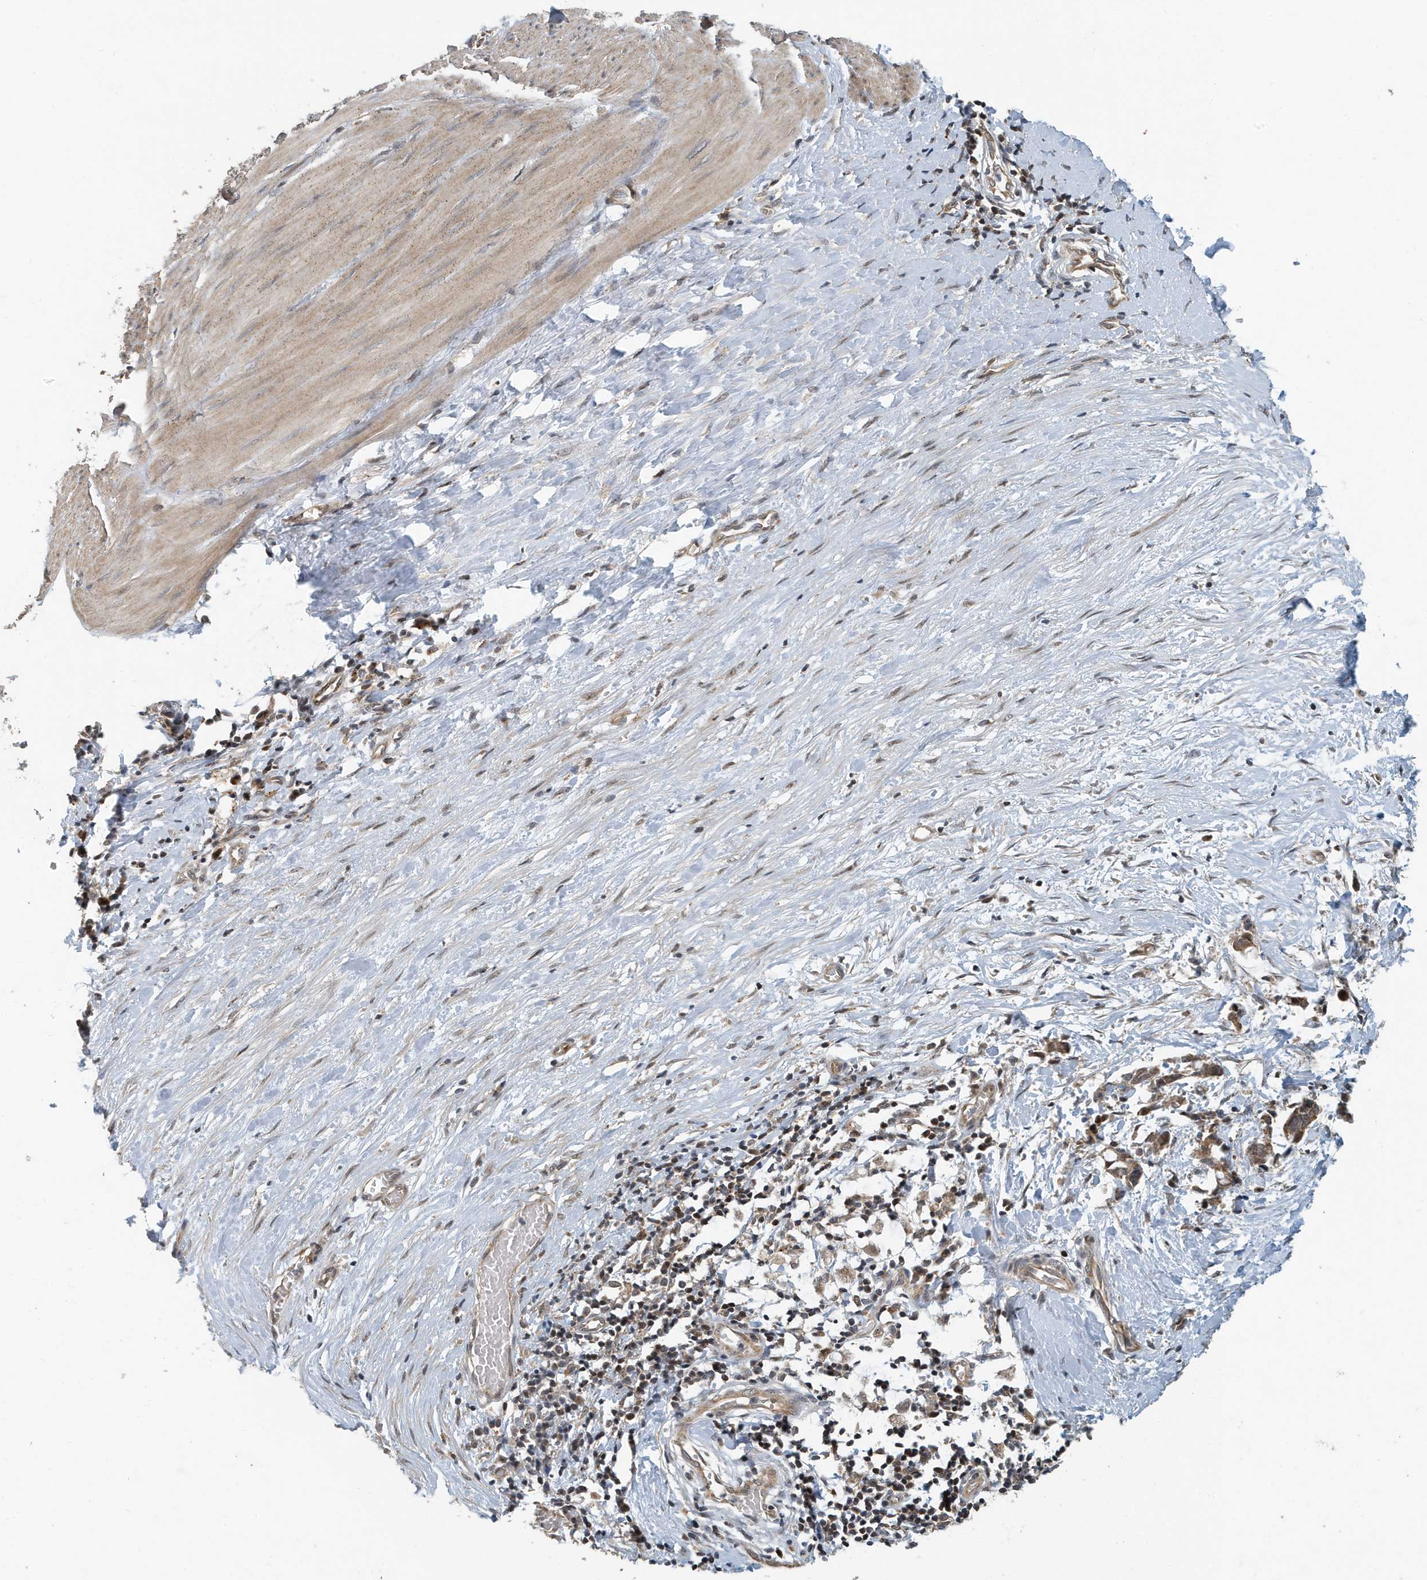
{"staining": {"intensity": "weak", "quantity": ">75%", "location": "cytoplasmic/membranous"}, "tissue": "smooth muscle", "cell_type": "Smooth muscle cells", "image_type": "normal", "snomed": [{"axis": "morphology", "description": "Normal tissue, NOS"}, {"axis": "morphology", "description": "Adenocarcinoma, NOS"}, {"axis": "topography", "description": "Colon"}, {"axis": "topography", "description": "Peripheral nerve tissue"}], "caption": "This micrograph shows immunohistochemistry staining of normal human smooth muscle, with low weak cytoplasmic/membranous positivity in approximately >75% of smooth muscle cells.", "gene": "KIF15", "patient": {"sex": "male", "age": 14}}